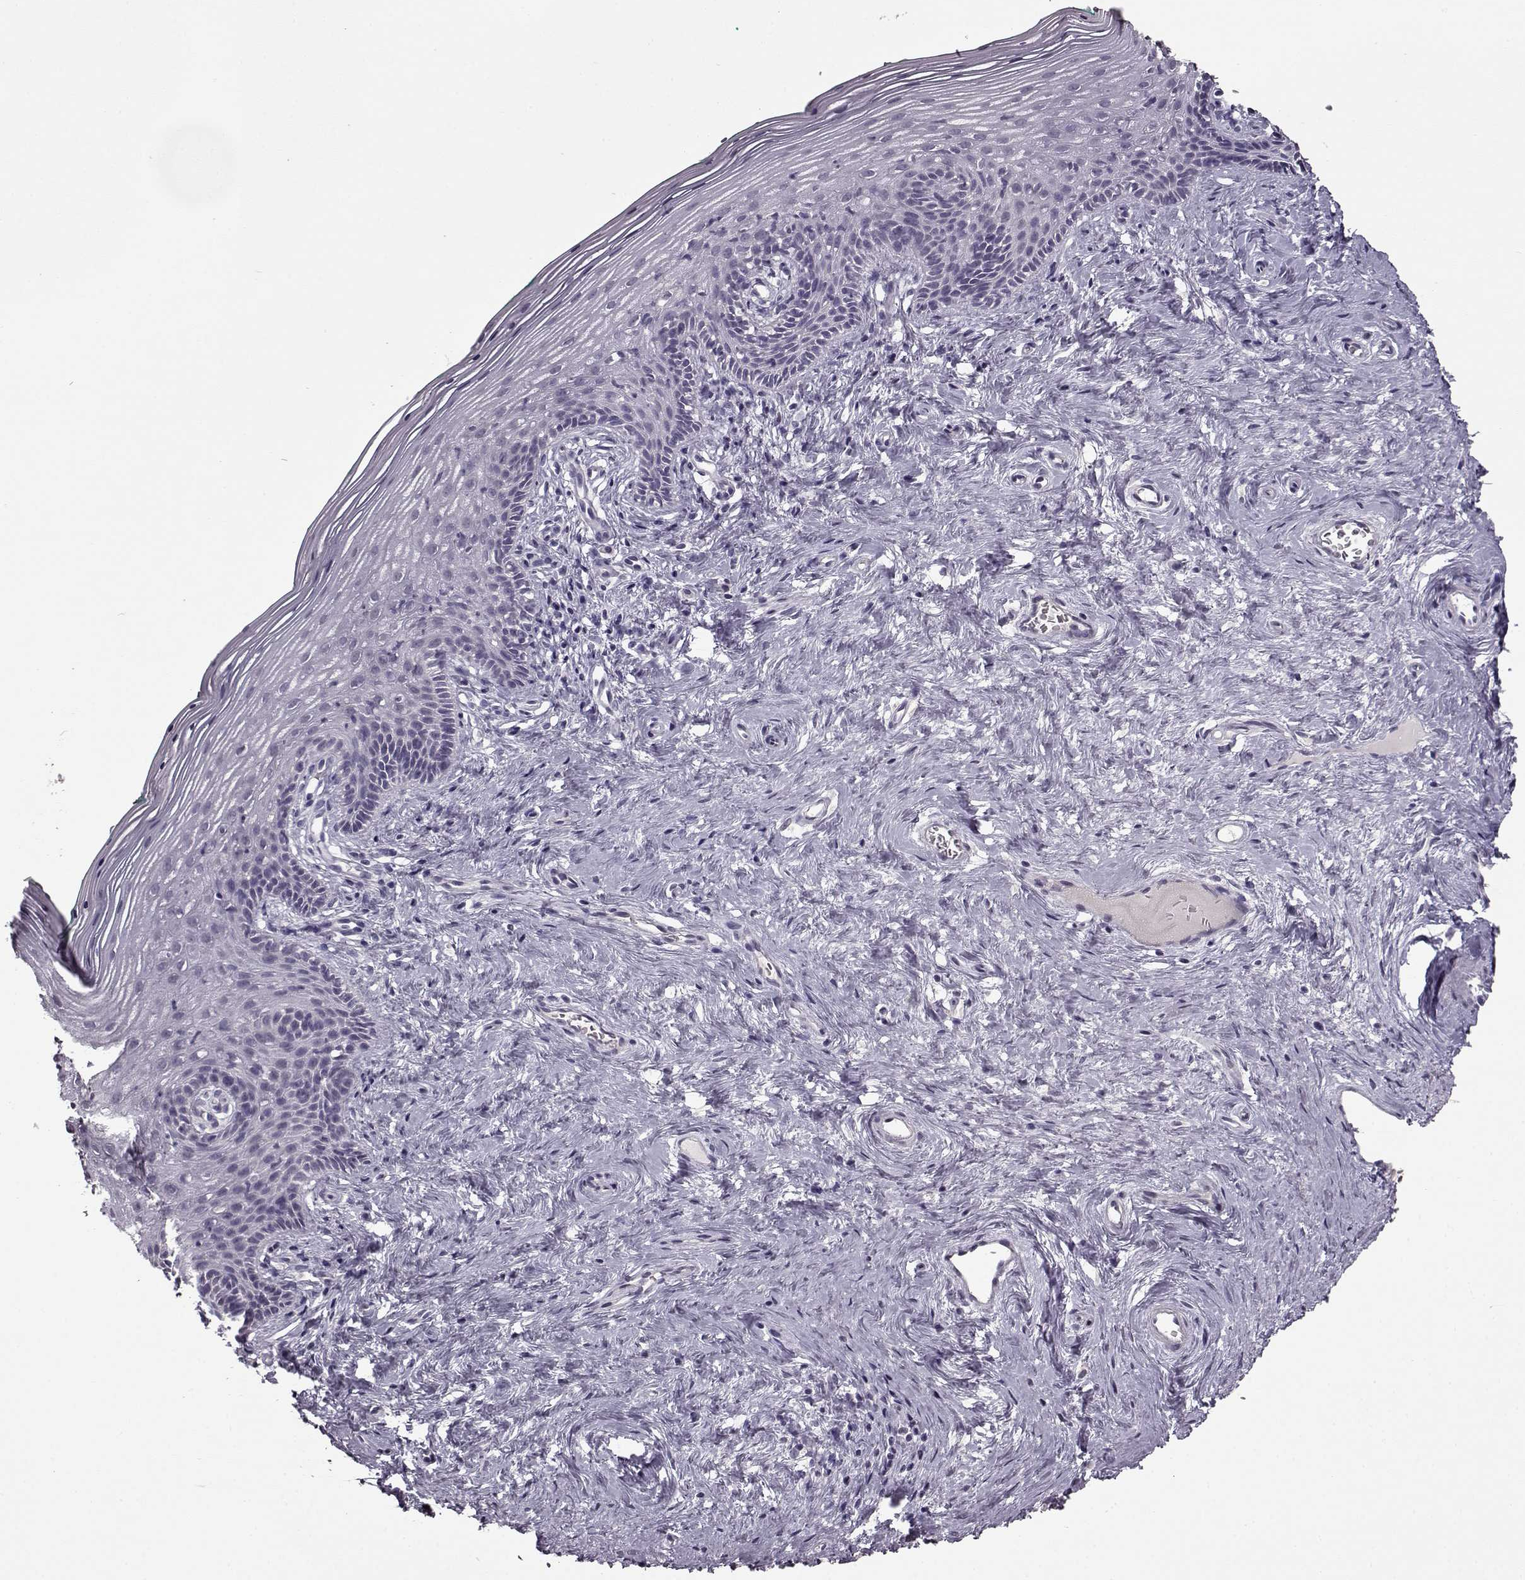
{"staining": {"intensity": "negative", "quantity": "none", "location": "none"}, "tissue": "vagina", "cell_type": "Squamous epithelial cells", "image_type": "normal", "snomed": [{"axis": "morphology", "description": "Normal tissue, NOS"}, {"axis": "topography", "description": "Vagina"}], "caption": "This photomicrograph is of unremarkable vagina stained with immunohistochemistry (IHC) to label a protein in brown with the nuclei are counter-stained blue. There is no staining in squamous epithelial cells. (IHC, brightfield microscopy, high magnification).", "gene": "FSHB", "patient": {"sex": "female", "age": 45}}